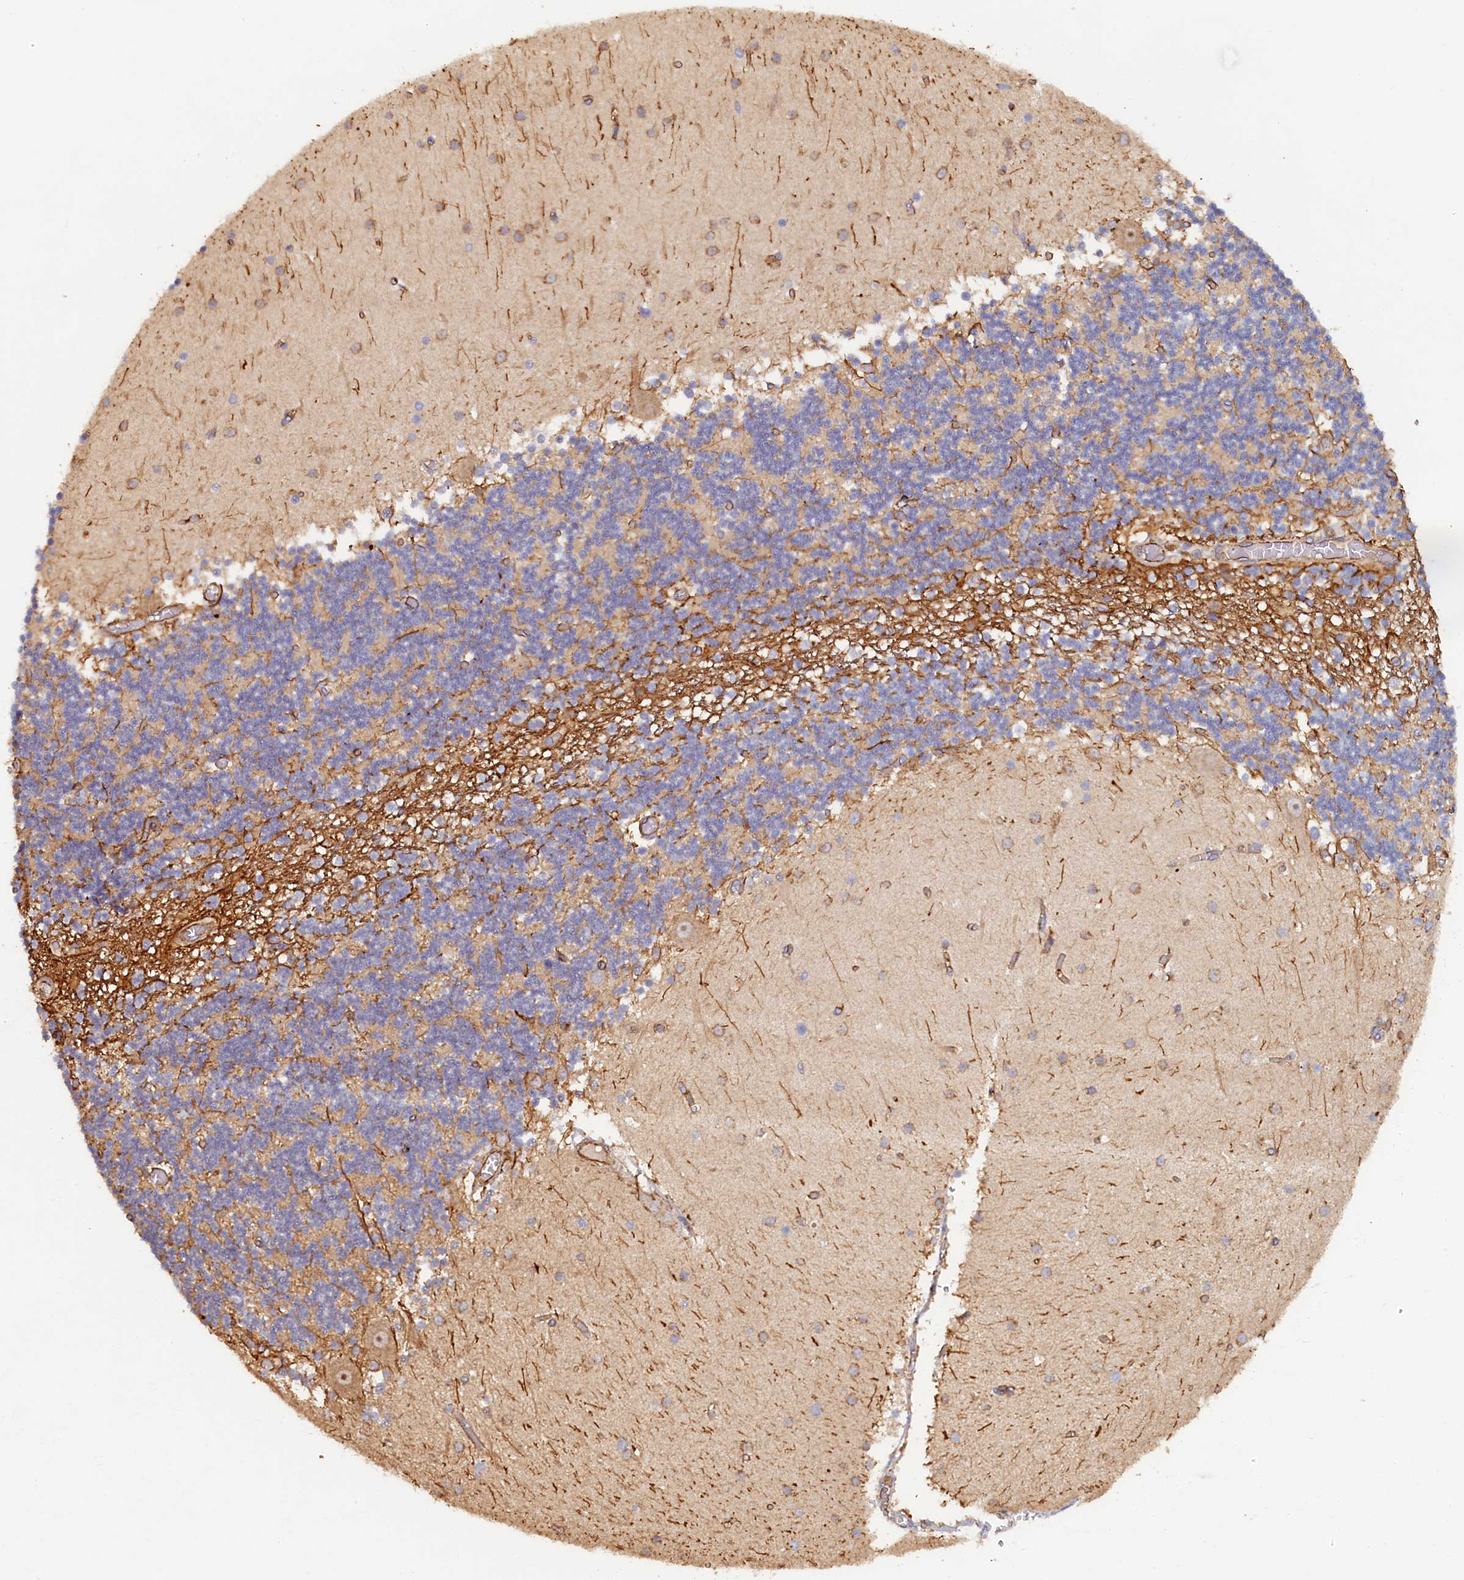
{"staining": {"intensity": "weak", "quantity": "<25%", "location": "cytoplasmic/membranous"}, "tissue": "cerebellum", "cell_type": "Cells in granular layer", "image_type": "normal", "snomed": [{"axis": "morphology", "description": "Normal tissue, NOS"}, {"axis": "topography", "description": "Cerebellum"}], "caption": "Human cerebellum stained for a protein using IHC reveals no staining in cells in granular layer.", "gene": "LRRC57", "patient": {"sex": "female", "age": 28}}